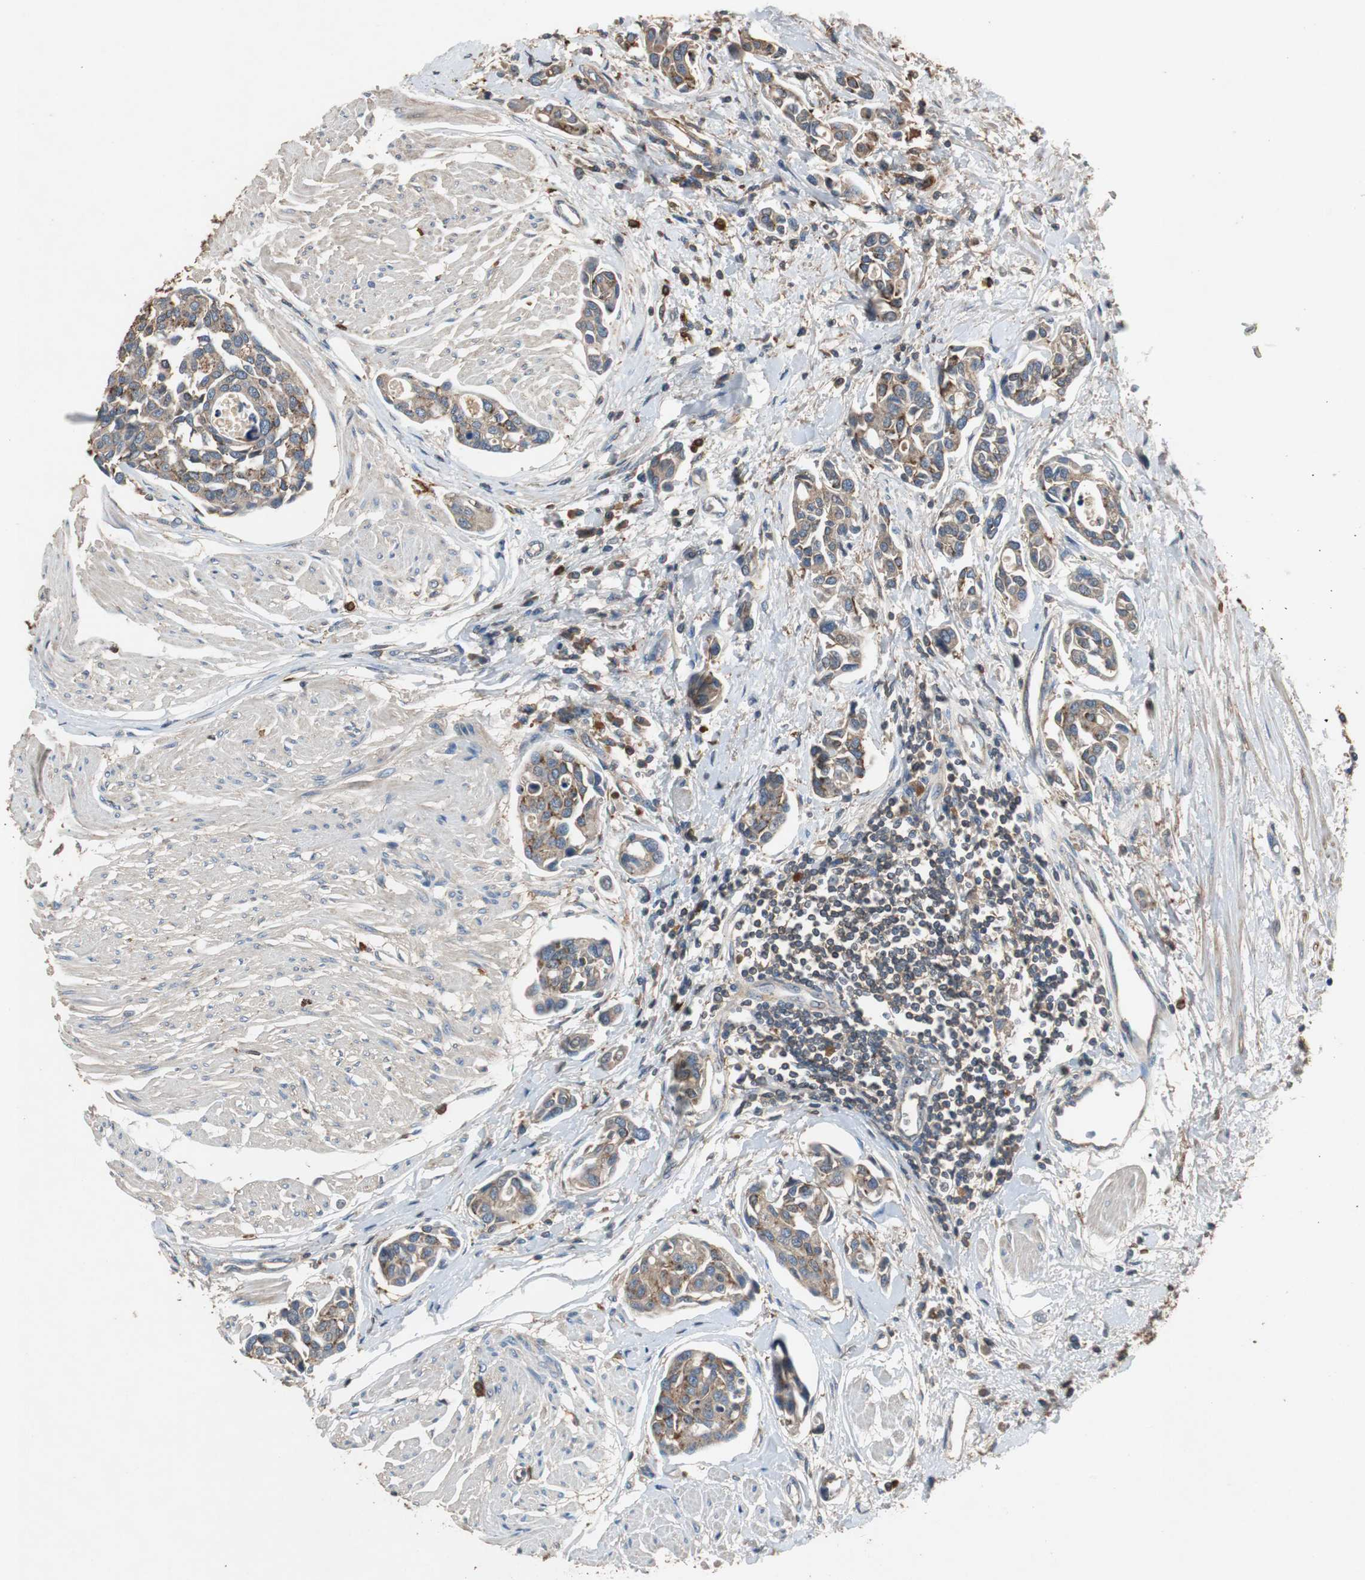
{"staining": {"intensity": "moderate", "quantity": ">75%", "location": "cytoplasmic/membranous"}, "tissue": "urothelial cancer", "cell_type": "Tumor cells", "image_type": "cancer", "snomed": [{"axis": "morphology", "description": "Urothelial carcinoma, High grade"}, {"axis": "topography", "description": "Urinary bladder"}], "caption": "Urothelial carcinoma (high-grade) stained with a protein marker demonstrates moderate staining in tumor cells.", "gene": "TNFRSF14", "patient": {"sex": "male", "age": 78}}